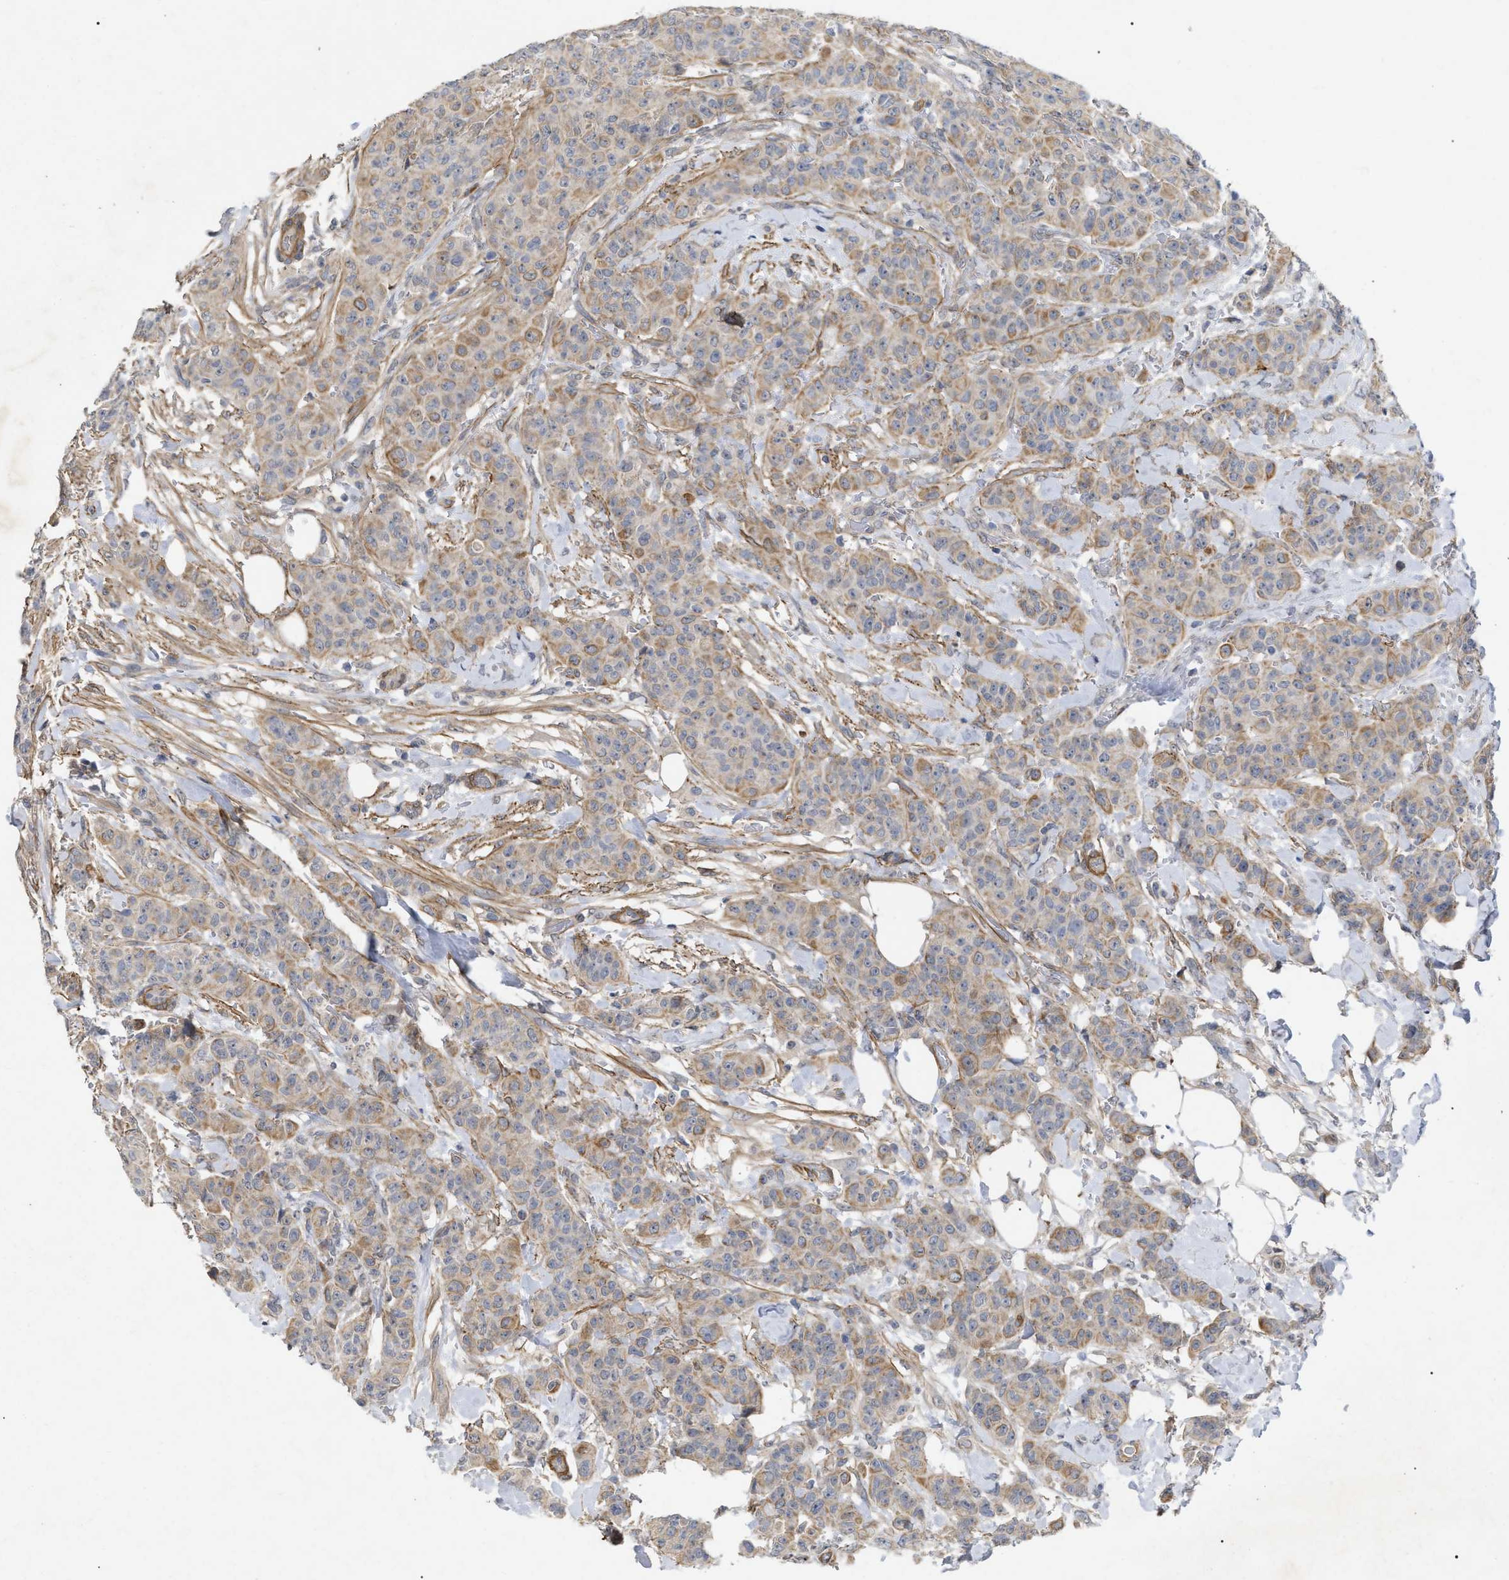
{"staining": {"intensity": "weak", "quantity": ">75%", "location": "cytoplasmic/membranous"}, "tissue": "breast cancer", "cell_type": "Tumor cells", "image_type": "cancer", "snomed": [{"axis": "morphology", "description": "Normal tissue, NOS"}, {"axis": "morphology", "description": "Duct carcinoma"}, {"axis": "topography", "description": "Breast"}], "caption": "An IHC micrograph of neoplastic tissue is shown. Protein staining in brown highlights weak cytoplasmic/membranous positivity in breast cancer (invasive ductal carcinoma) within tumor cells.", "gene": "ST6GALNAC6", "patient": {"sex": "female", "age": 40}}